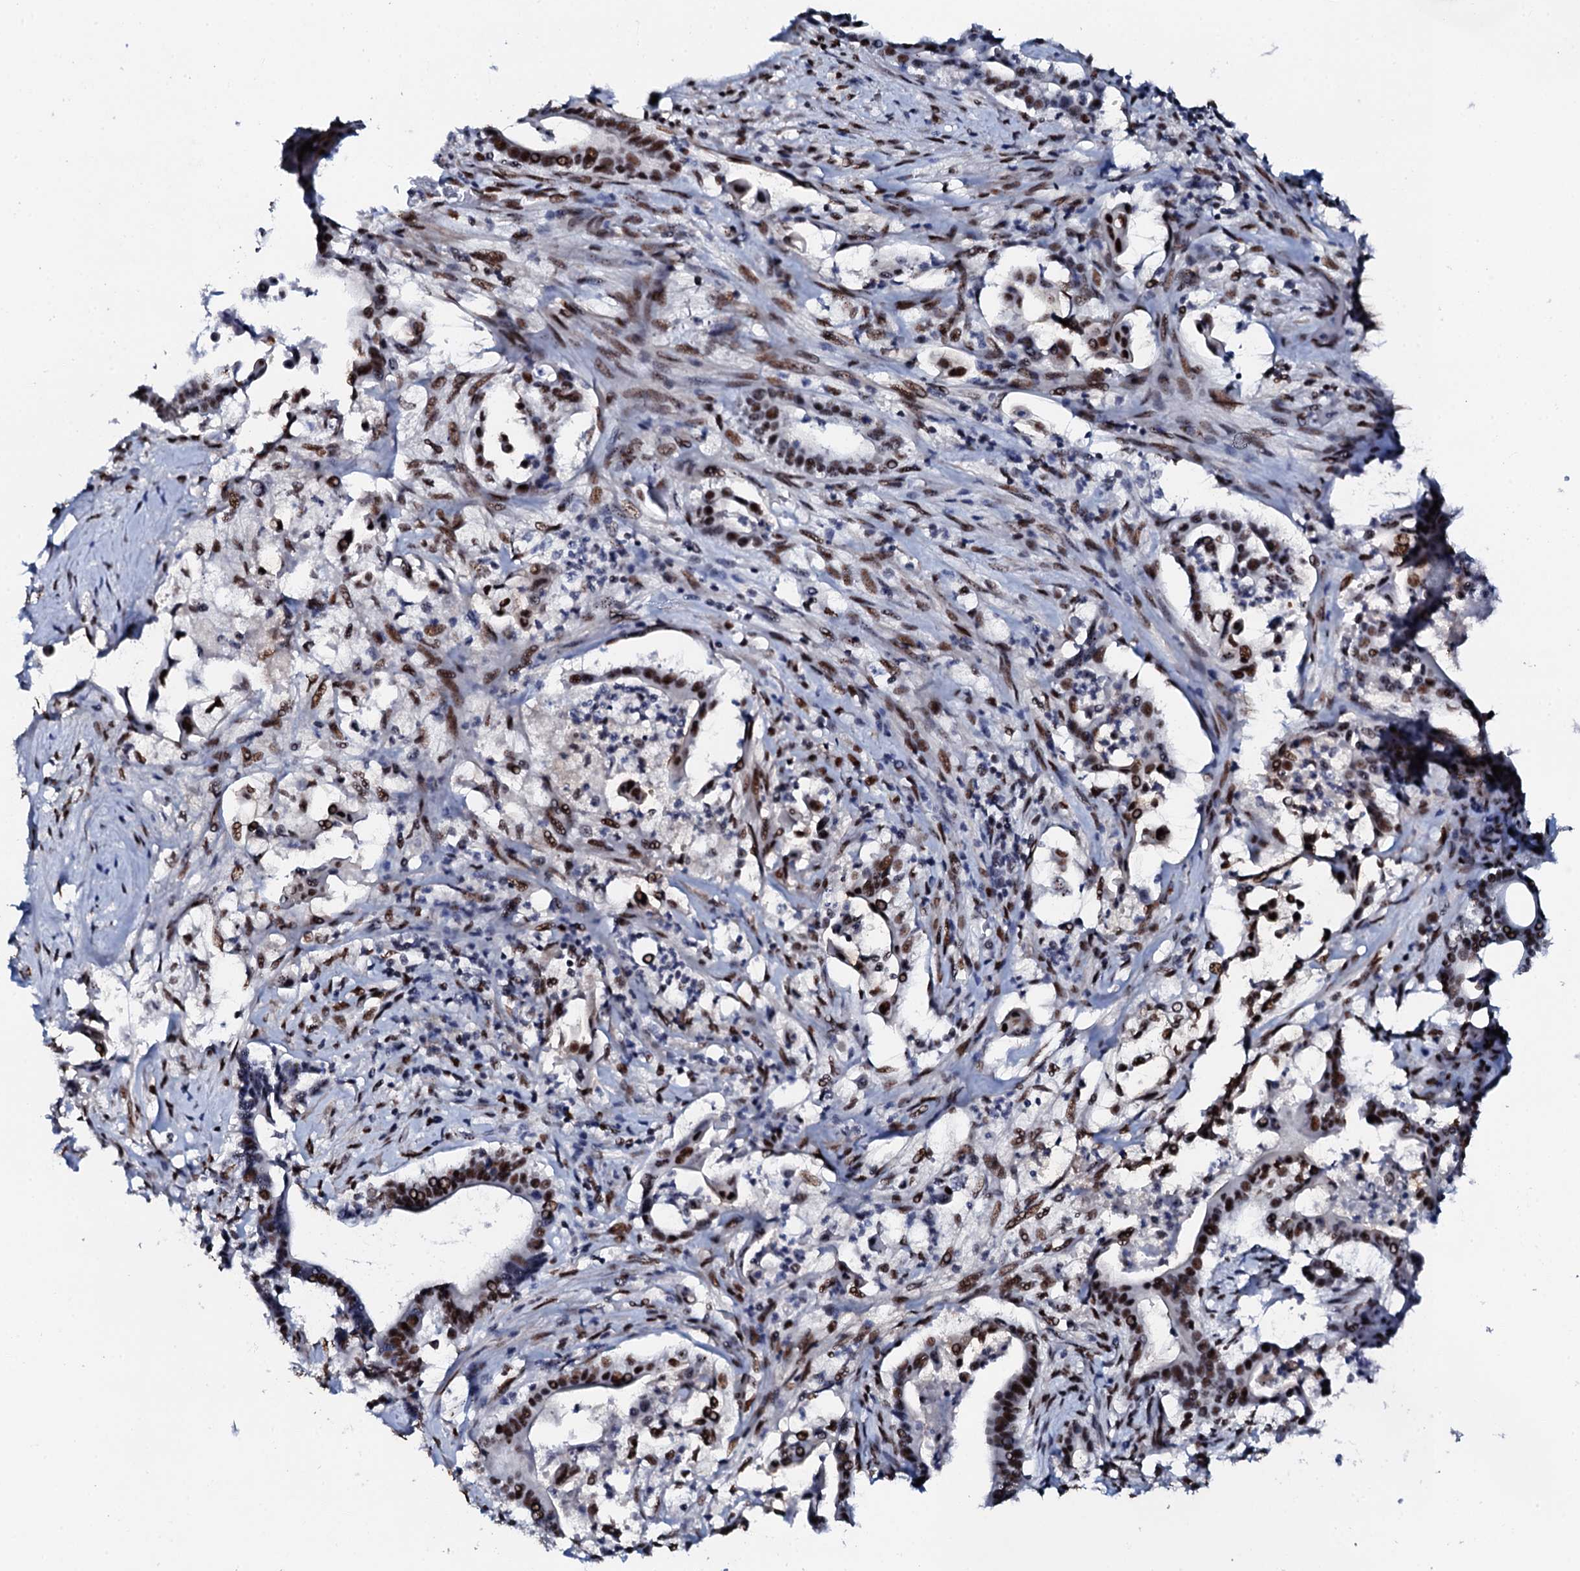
{"staining": {"intensity": "strong", "quantity": ">75%", "location": "nuclear"}, "tissue": "pancreatic cancer", "cell_type": "Tumor cells", "image_type": "cancer", "snomed": [{"axis": "morphology", "description": "Adenocarcinoma, NOS"}, {"axis": "topography", "description": "Pancreas"}], "caption": "Strong nuclear staining is appreciated in approximately >75% of tumor cells in adenocarcinoma (pancreatic). (Stains: DAB in brown, nuclei in blue, Microscopy: brightfield microscopy at high magnification).", "gene": "NKAPD1", "patient": {"sex": "female", "age": 77}}